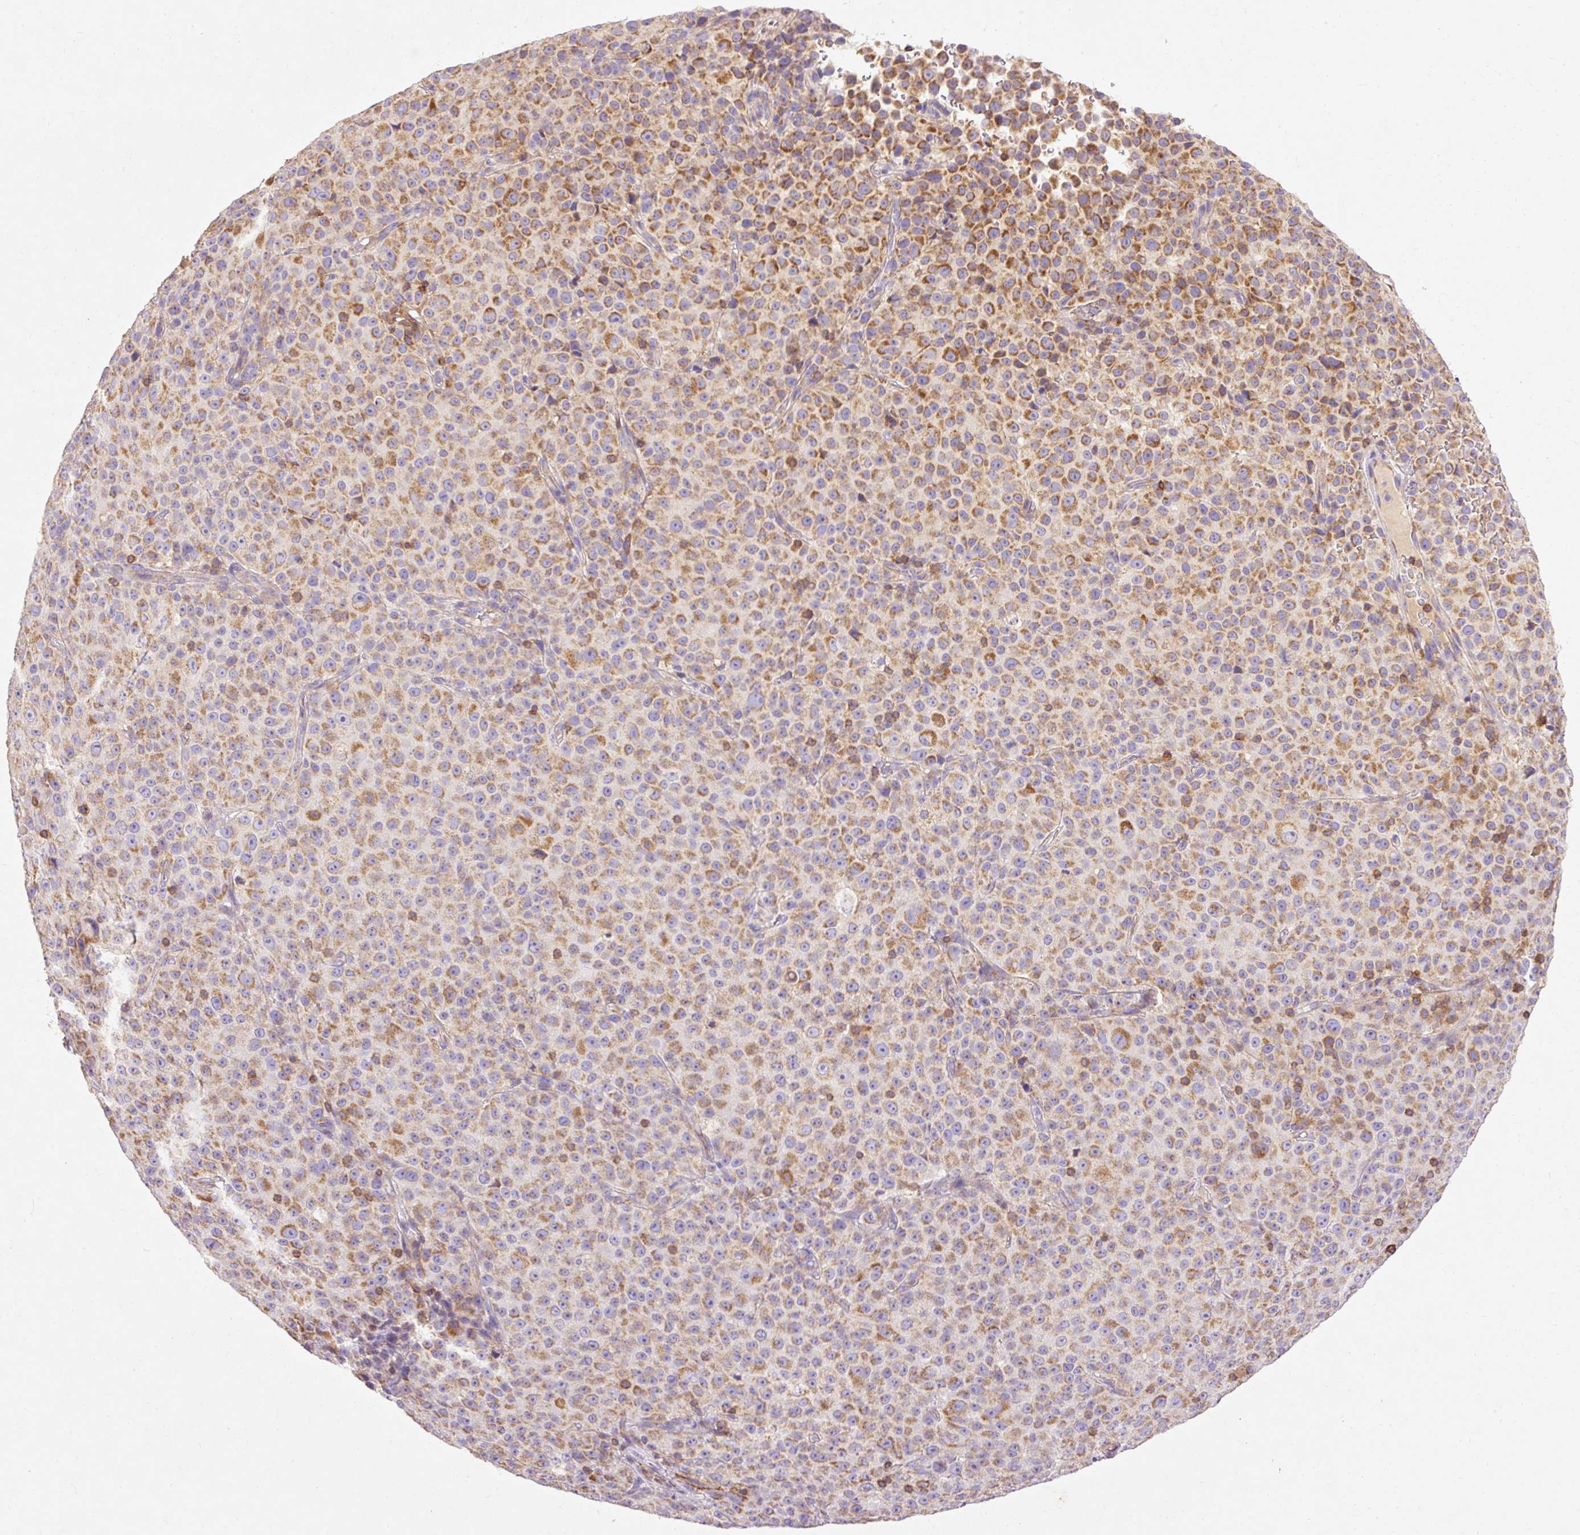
{"staining": {"intensity": "moderate", "quantity": "25%-75%", "location": "cytoplasmic/membranous"}, "tissue": "melanoma", "cell_type": "Tumor cells", "image_type": "cancer", "snomed": [{"axis": "morphology", "description": "Malignant melanoma, Metastatic site"}, {"axis": "topography", "description": "Skin"}, {"axis": "topography", "description": "Lymph node"}], "caption": "A brown stain labels moderate cytoplasmic/membranous positivity of a protein in human malignant melanoma (metastatic site) tumor cells.", "gene": "IMMT", "patient": {"sex": "male", "age": 66}}